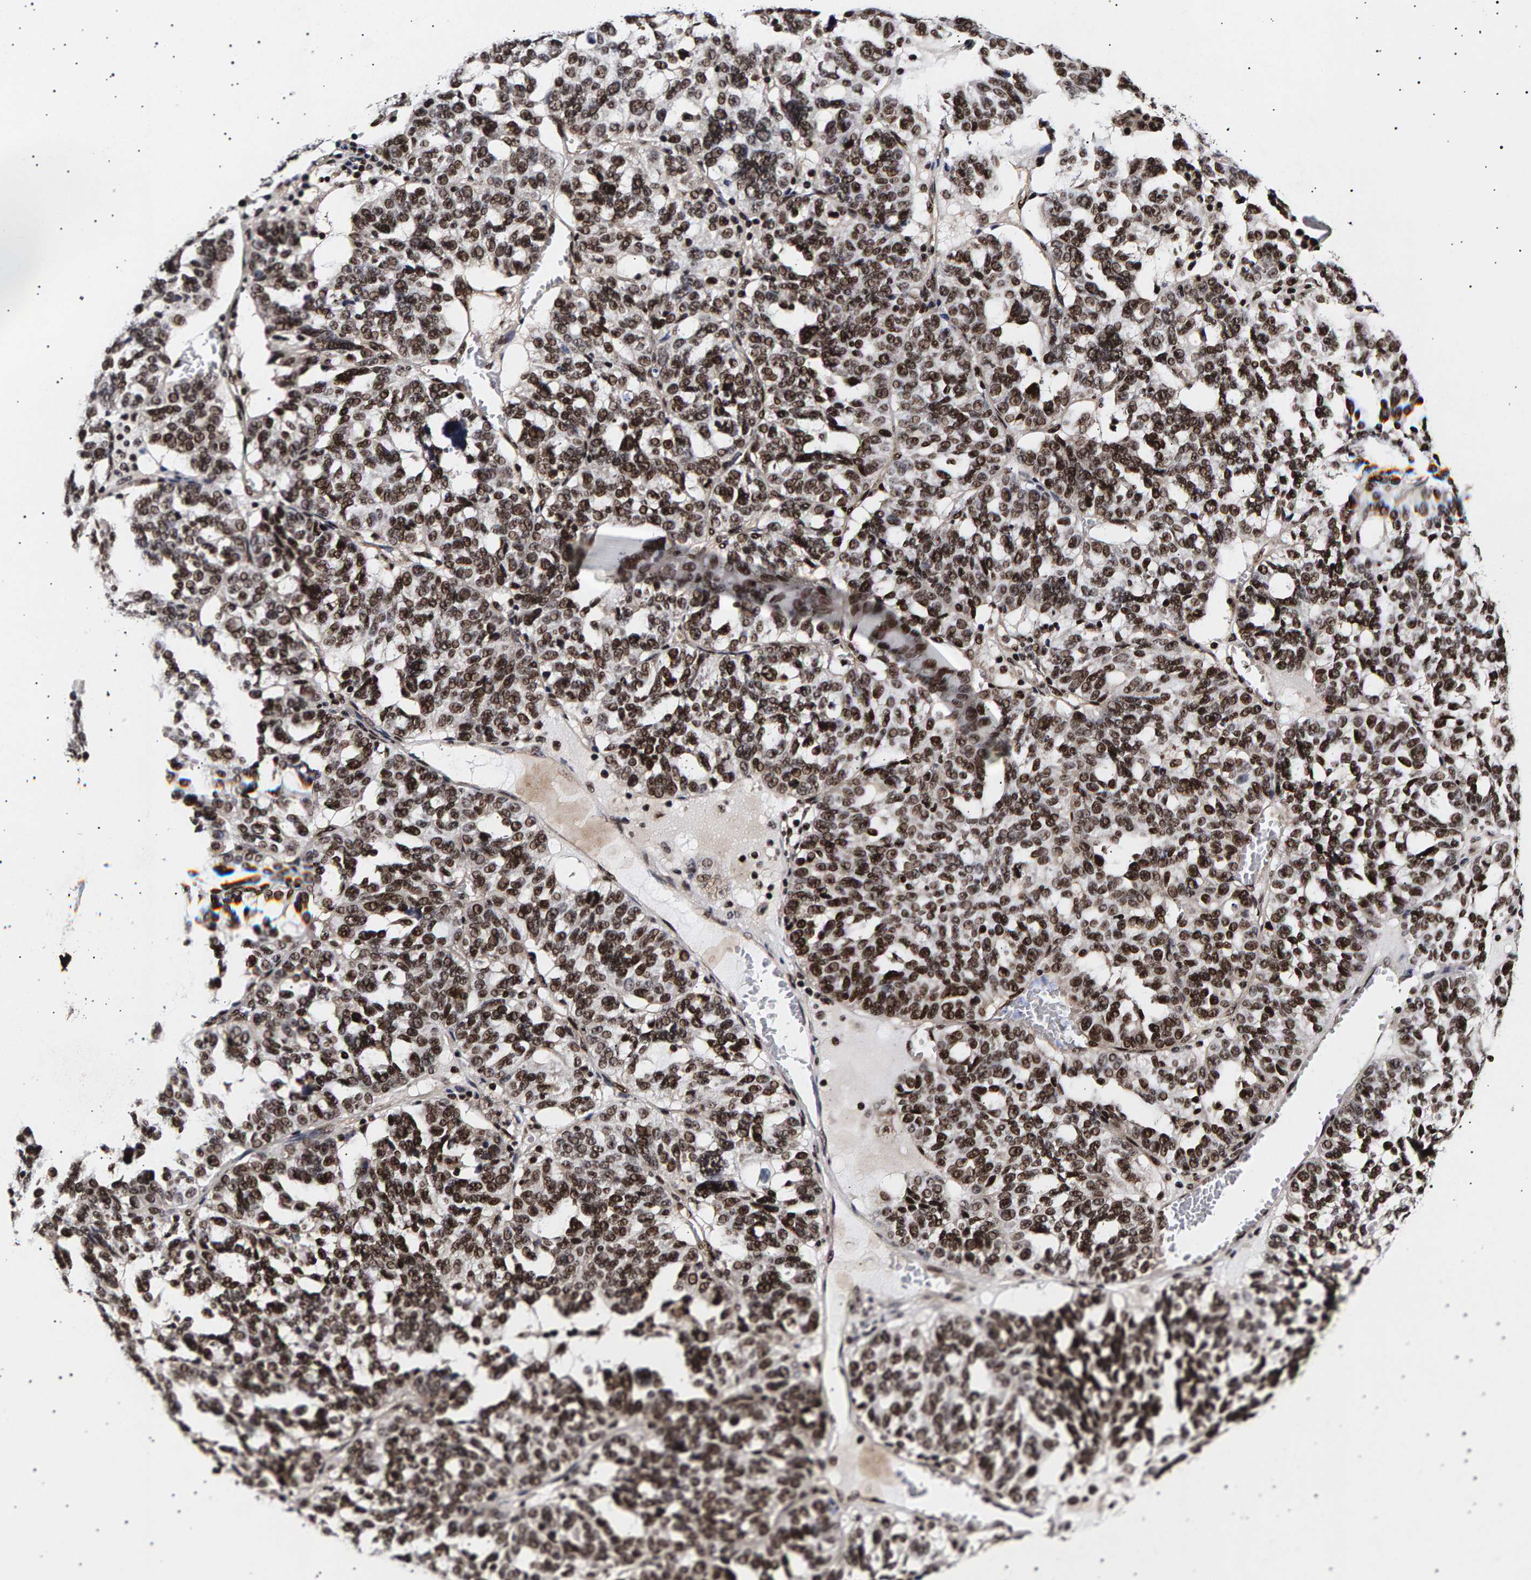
{"staining": {"intensity": "strong", "quantity": ">75%", "location": "nuclear"}, "tissue": "ovarian cancer", "cell_type": "Tumor cells", "image_type": "cancer", "snomed": [{"axis": "morphology", "description": "Cystadenocarcinoma, serous, NOS"}, {"axis": "topography", "description": "Ovary"}], "caption": "Serous cystadenocarcinoma (ovarian) stained with DAB immunohistochemistry reveals high levels of strong nuclear staining in about >75% of tumor cells. (Stains: DAB (3,3'-diaminobenzidine) in brown, nuclei in blue, Microscopy: brightfield microscopy at high magnification).", "gene": "ANKRD40", "patient": {"sex": "female", "age": 59}}